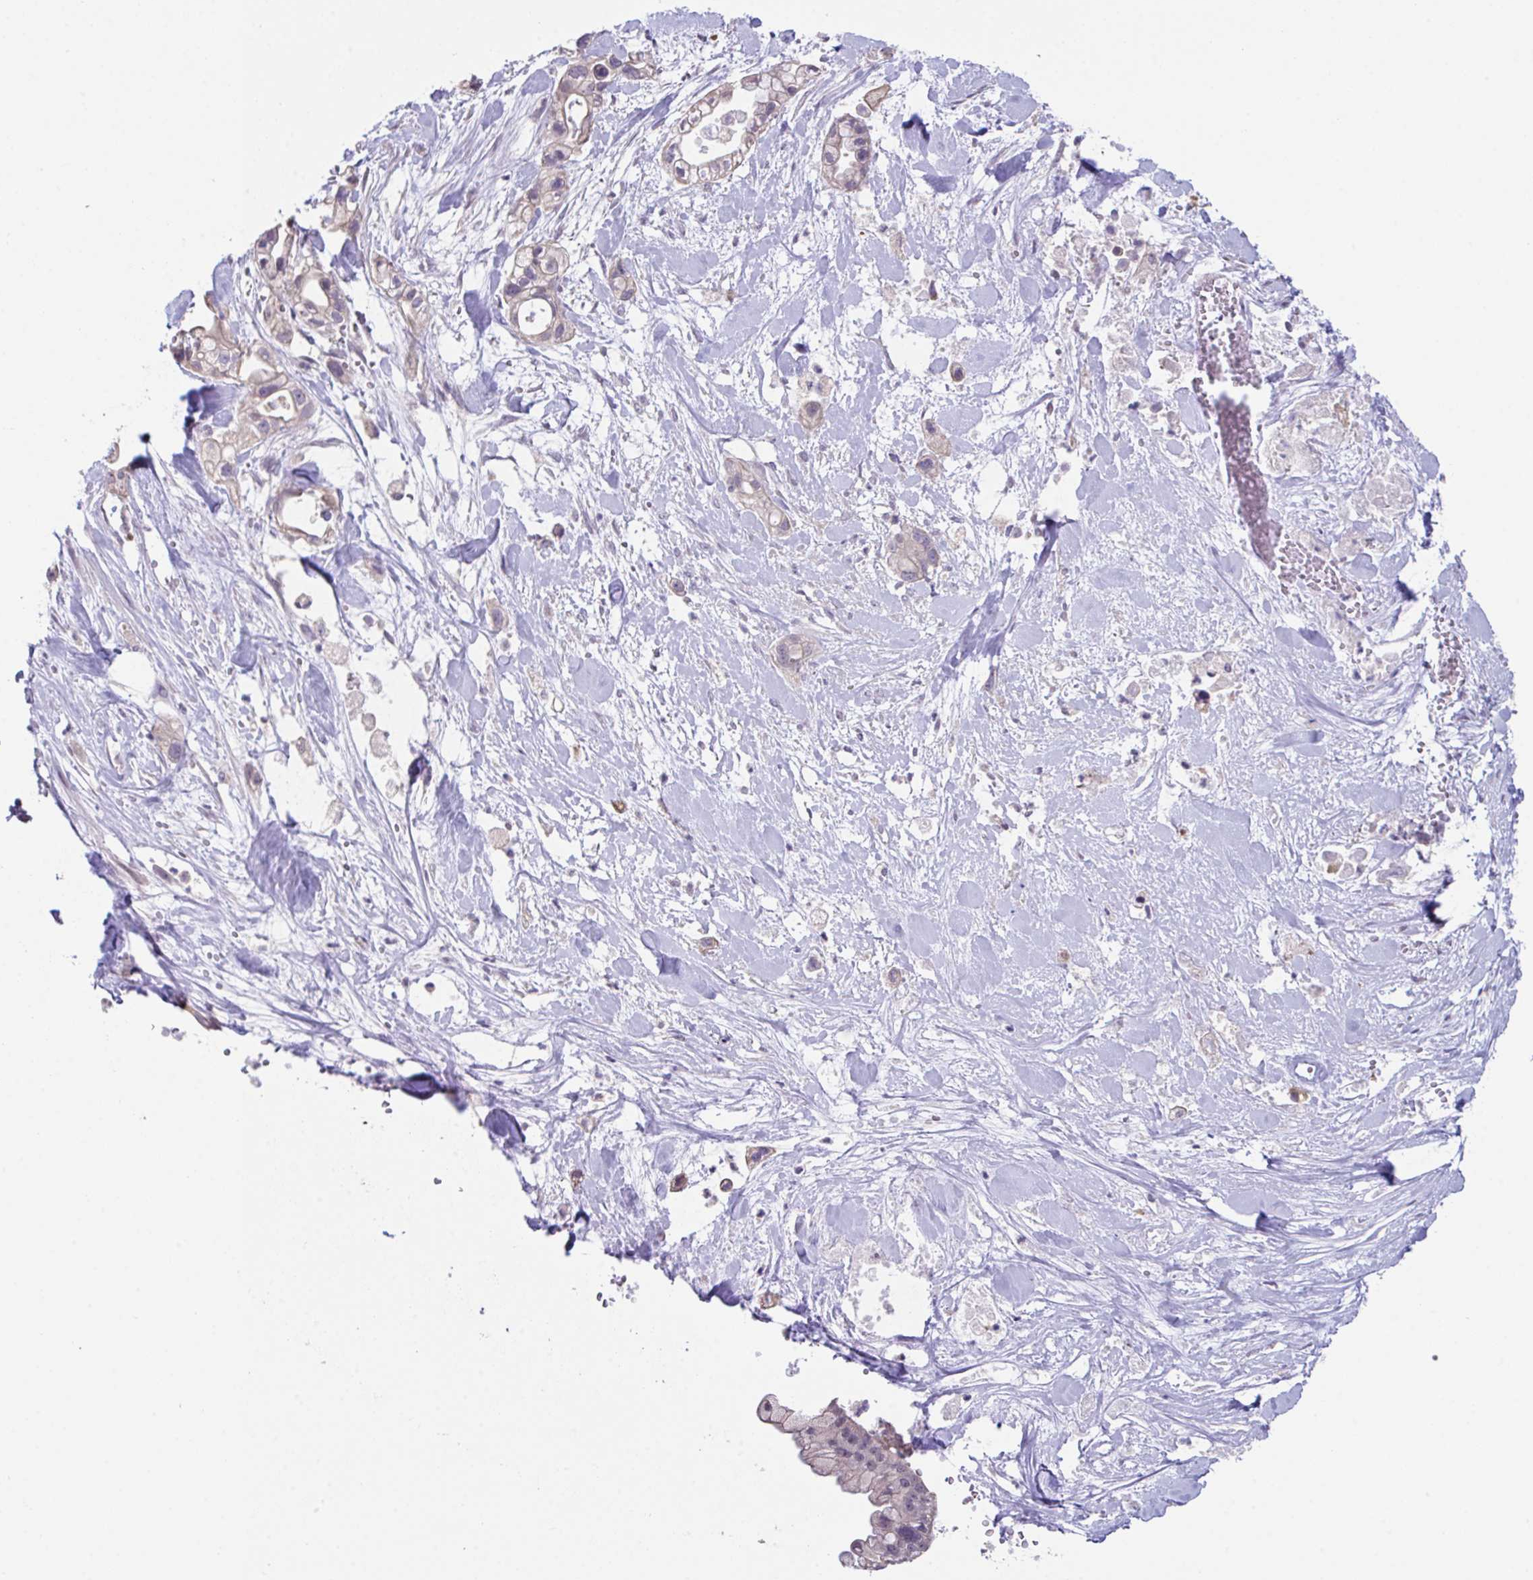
{"staining": {"intensity": "weak", "quantity": "<25%", "location": "cytoplasmic/membranous"}, "tissue": "pancreatic cancer", "cell_type": "Tumor cells", "image_type": "cancer", "snomed": [{"axis": "morphology", "description": "Adenocarcinoma, NOS"}, {"axis": "topography", "description": "Pancreas"}], "caption": "The image demonstrates no staining of tumor cells in adenocarcinoma (pancreatic).", "gene": "ATP6V0D2", "patient": {"sex": "male", "age": 44}}